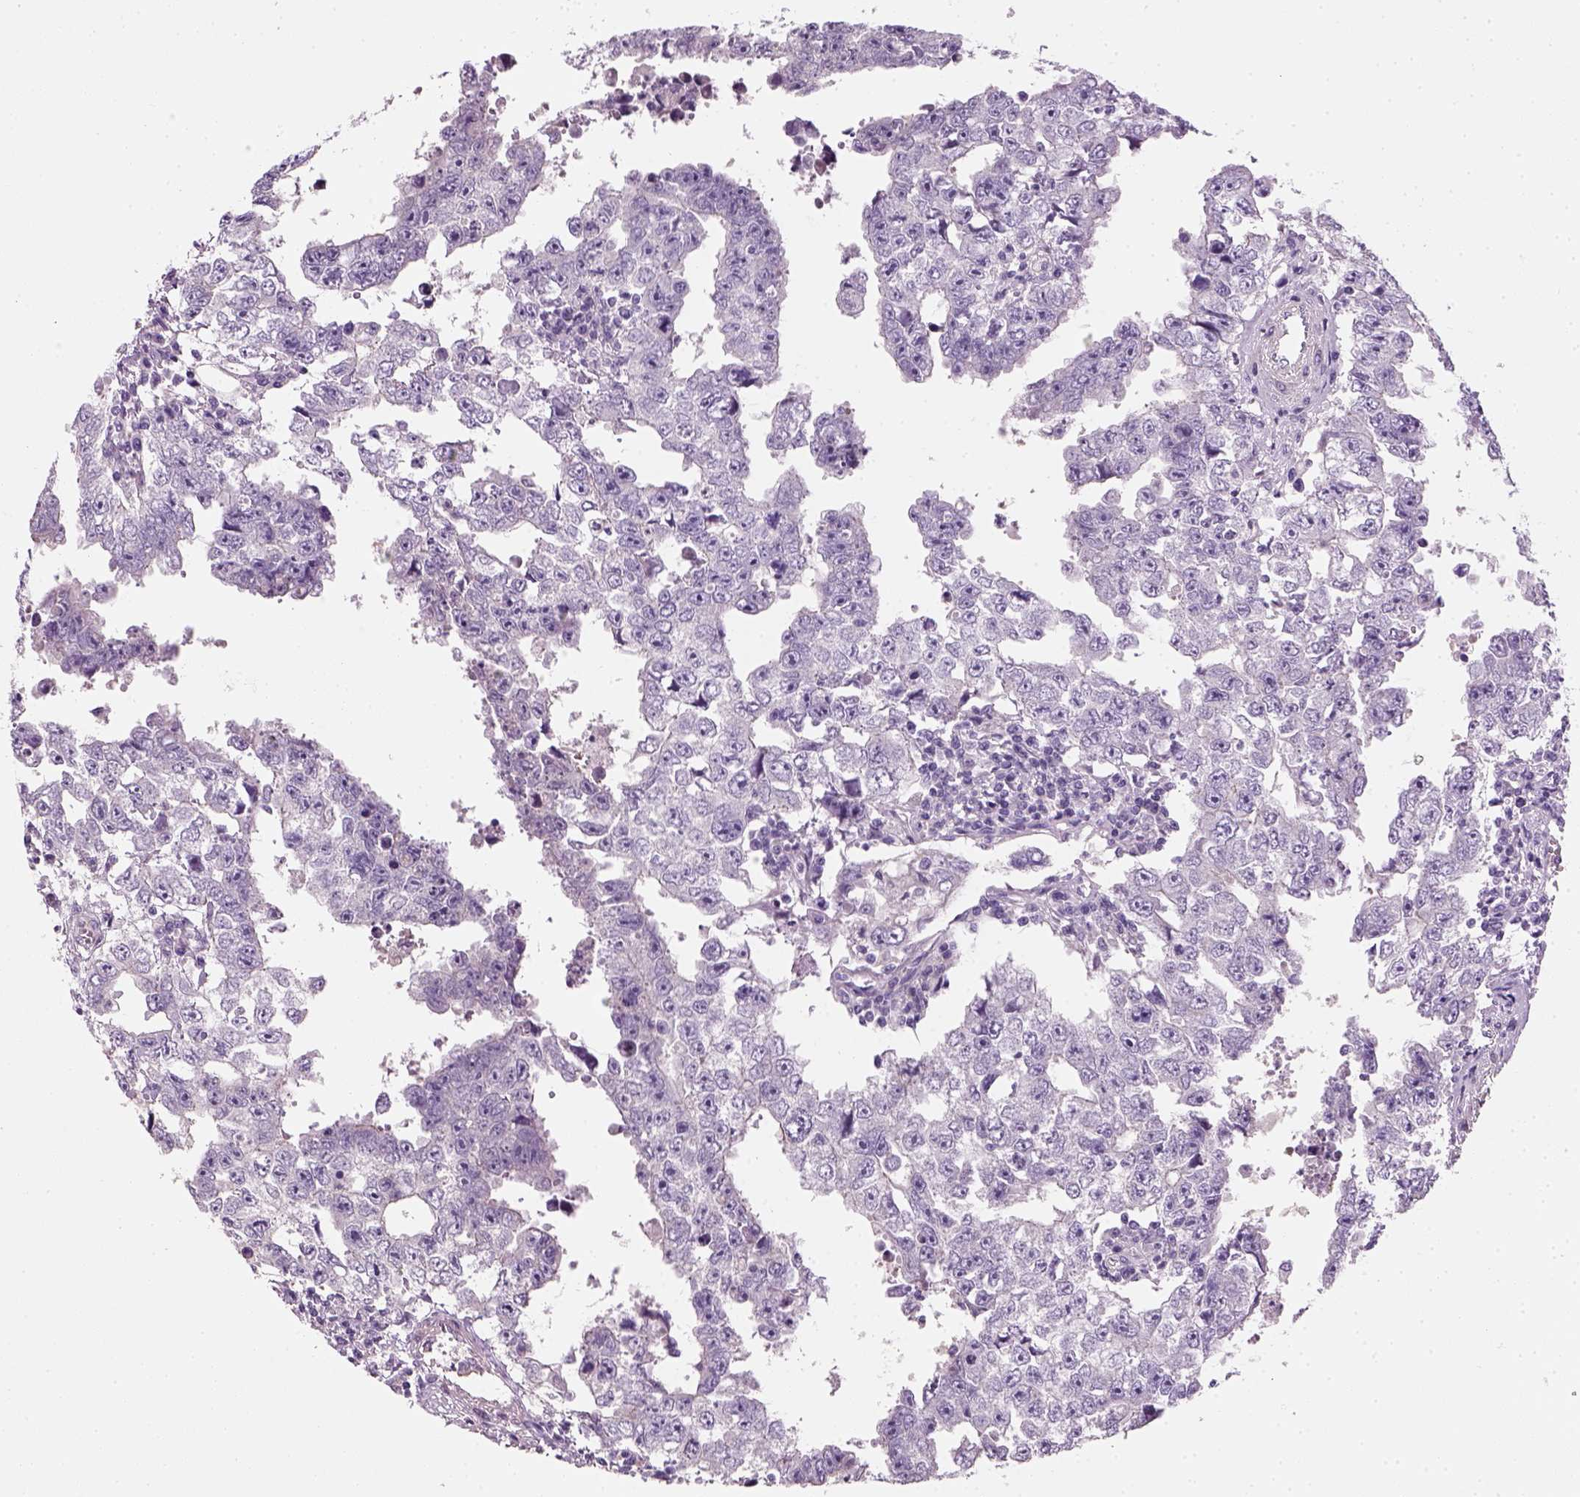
{"staining": {"intensity": "negative", "quantity": "none", "location": "none"}, "tissue": "testis cancer", "cell_type": "Tumor cells", "image_type": "cancer", "snomed": [{"axis": "morphology", "description": "Carcinoma, Embryonal, NOS"}, {"axis": "topography", "description": "Testis"}], "caption": "This is an immunohistochemistry photomicrograph of testis cancer (embryonal carcinoma). There is no staining in tumor cells.", "gene": "ELOVL3", "patient": {"sex": "male", "age": 36}}